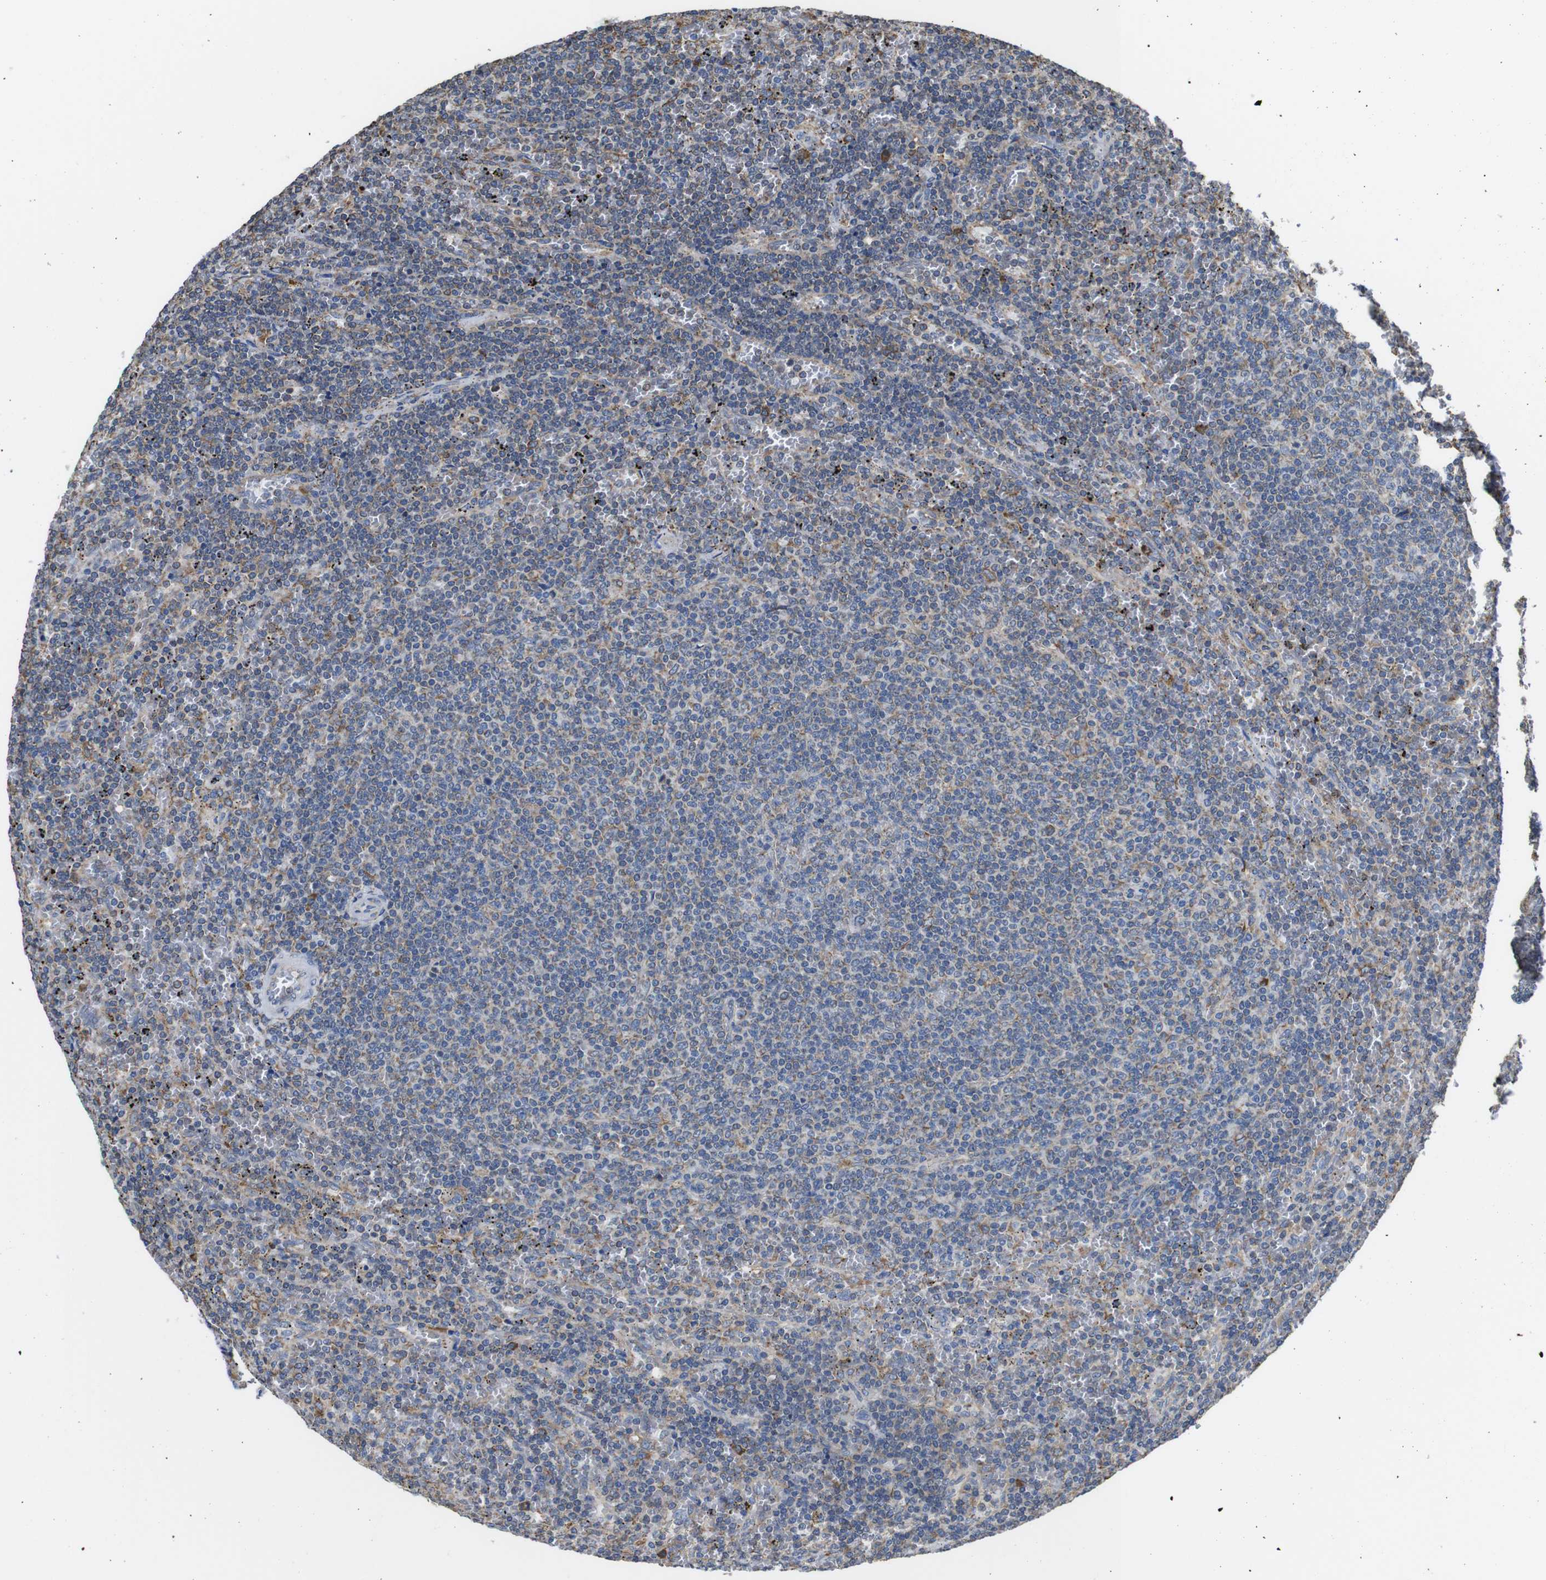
{"staining": {"intensity": "moderate", "quantity": "<25%", "location": "cytoplasmic/membranous"}, "tissue": "lymphoma", "cell_type": "Tumor cells", "image_type": "cancer", "snomed": [{"axis": "morphology", "description": "Malignant lymphoma, non-Hodgkin's type, Low grade"}, {"axis": "topography", "description": "Spleen"}], "caption": "Low-grade malignant lymphoma, non-Hodgkin's type stained with DAB immunohistochemistry (IHC) exhibits low levels of moderate cytoplasmic/membranous positivity in about <25% of tumor cells.", "gene": "PPIB", "patient": {"sex": "female", "age": 50}}